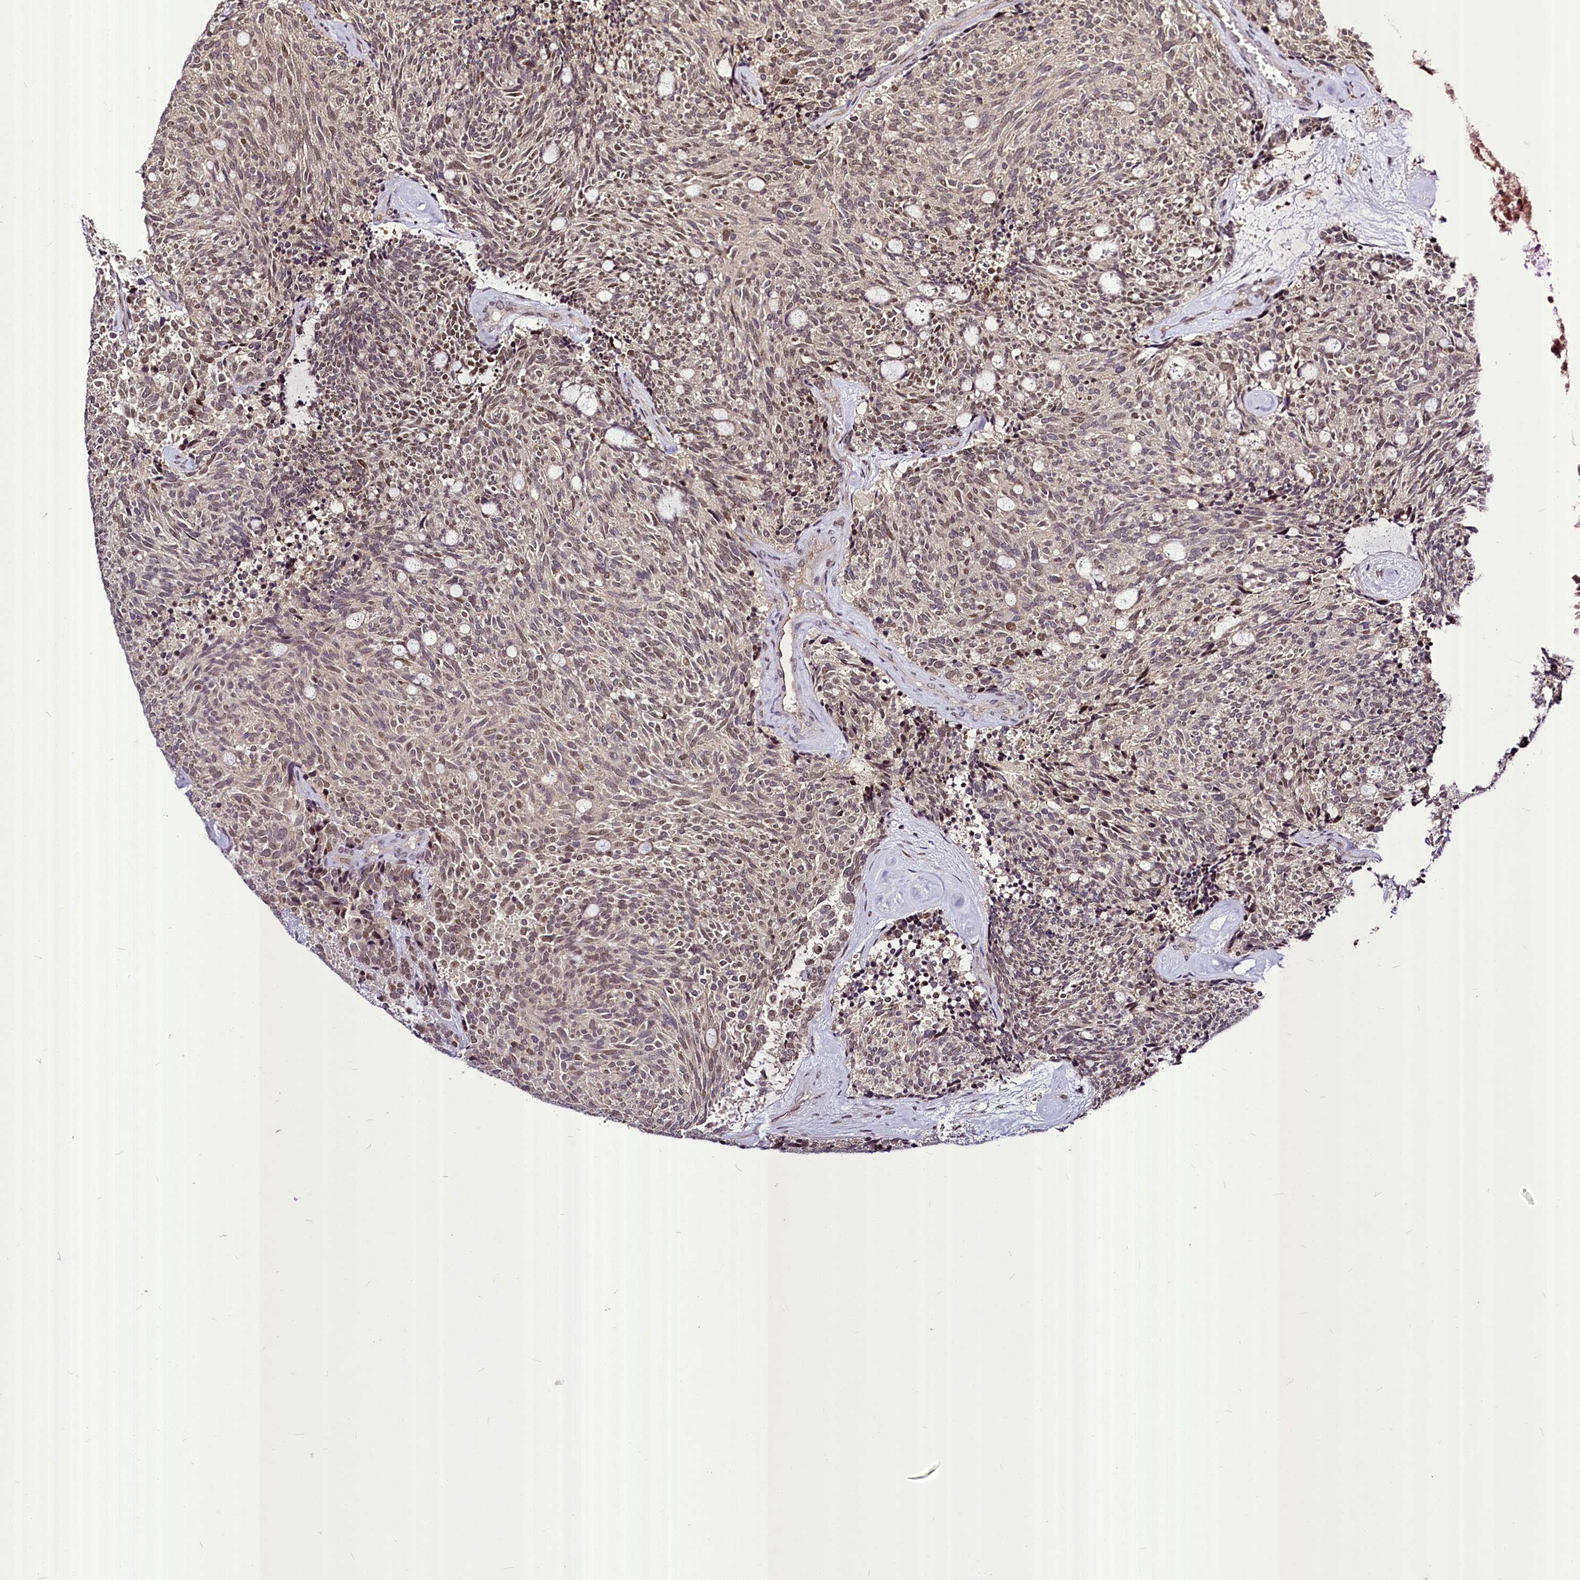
{"staining": {"intensity": "weak", "quantity": ">75%", "location": "nuclear"}, "tissue": "carcinoid", "cell_type": "Tumor cells", "image_type": "cancer", "snomed": [{"axis": "morphology", "description": "Carcinoid, malignant, NOS"}, {"axis": "topography", "description": "Pancreas"}], "caption": "Malignant carcinoid stained with a brown dye demonstrates weak nuclear positive expression in about >75% of tumor cells.", "gene": "MAML2", "patient": {"sex": "female", "age": 54}}